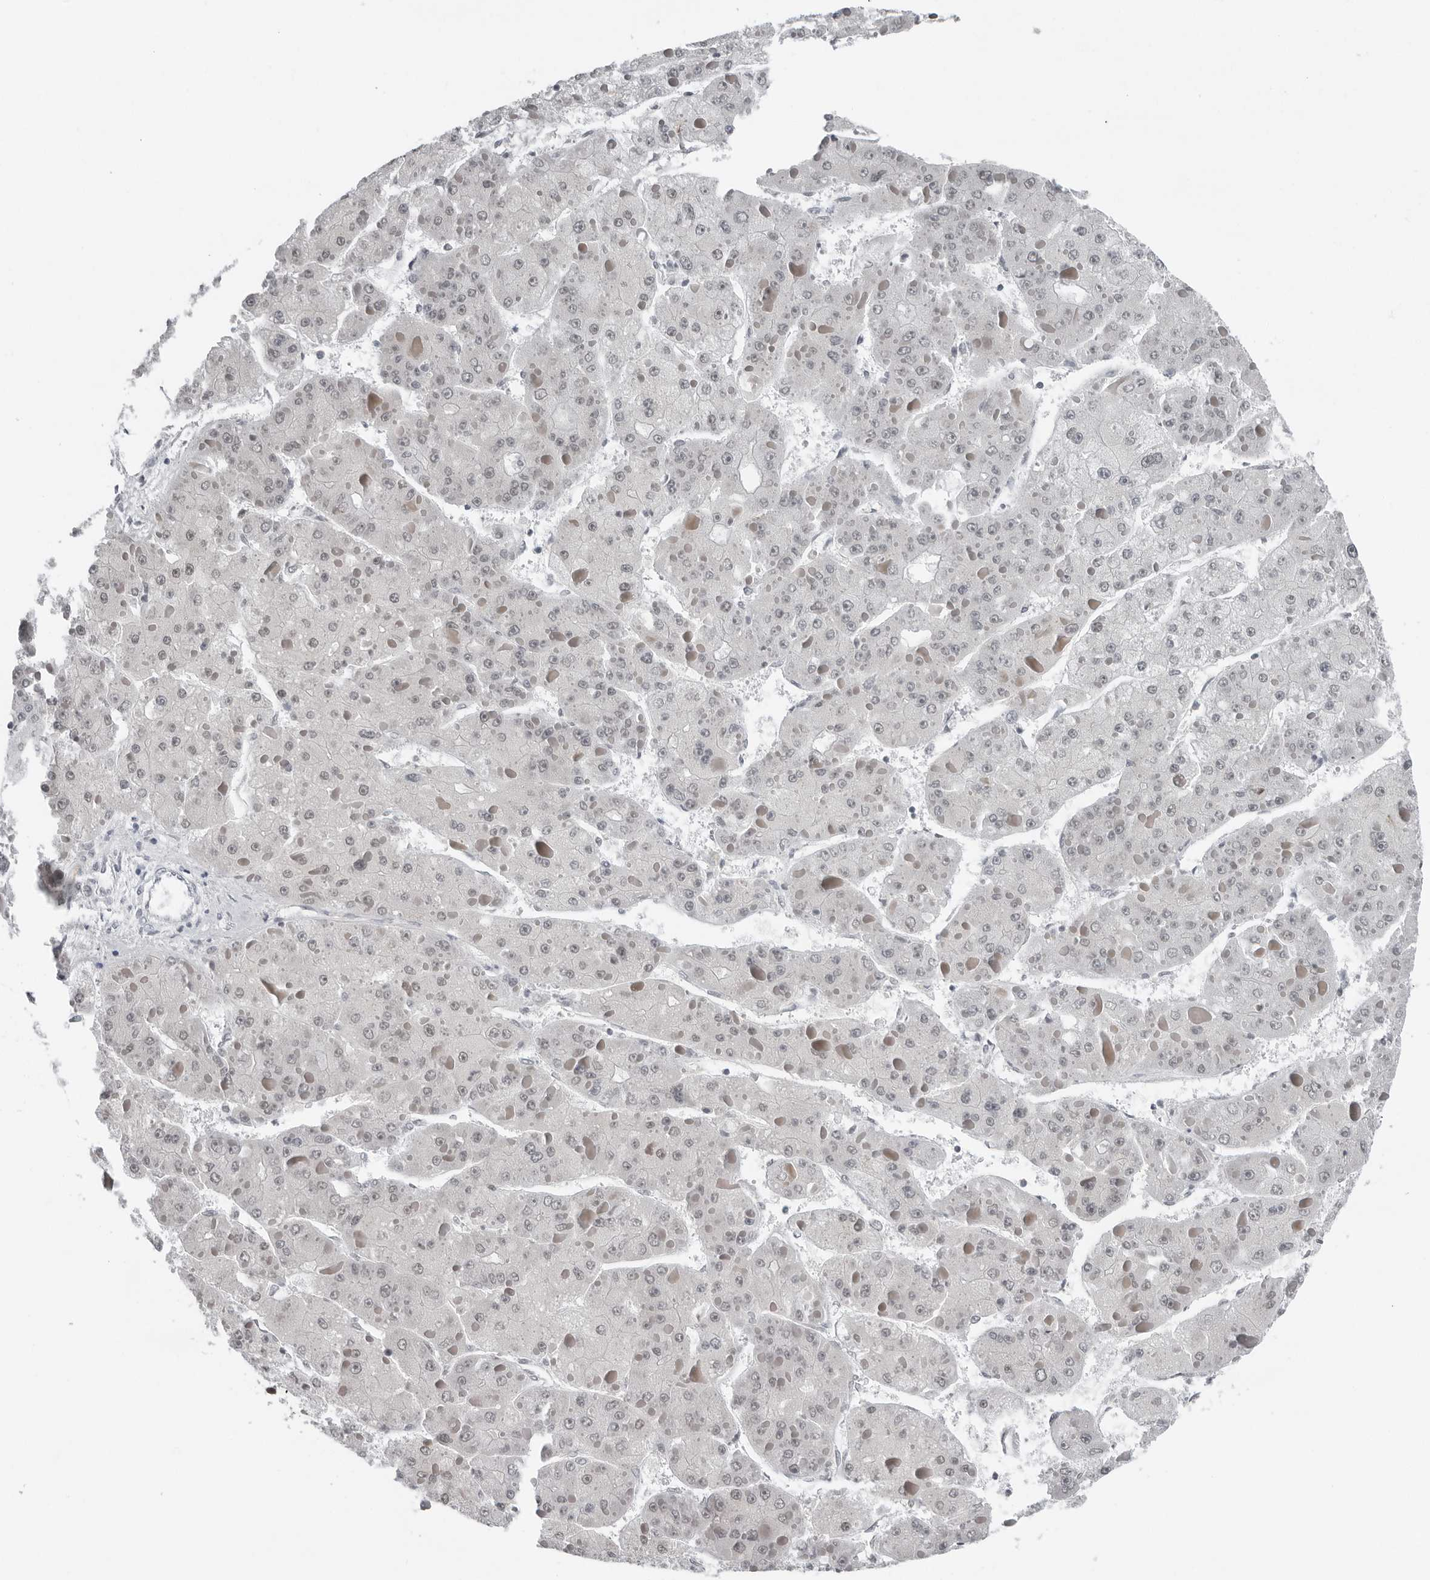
{"staining": {"intensity": "negative", "quantity": "none", "location": "none"}, "tissue": "liver cancer", "cell_type": "Tumor cells", "image_type": "cancer", "snomed": [{"axis": "morphology", "description": "Carcinoma, Hepatocellular, NOS"}, {"axis": "topography", "description": "Liver"}], "caption": "Tumor cells are negative for brown protein staining in hepatocellular carcinoma (liver).", "gene": "PPP1R42", "patient": {"sex": "female", "age": 73}}